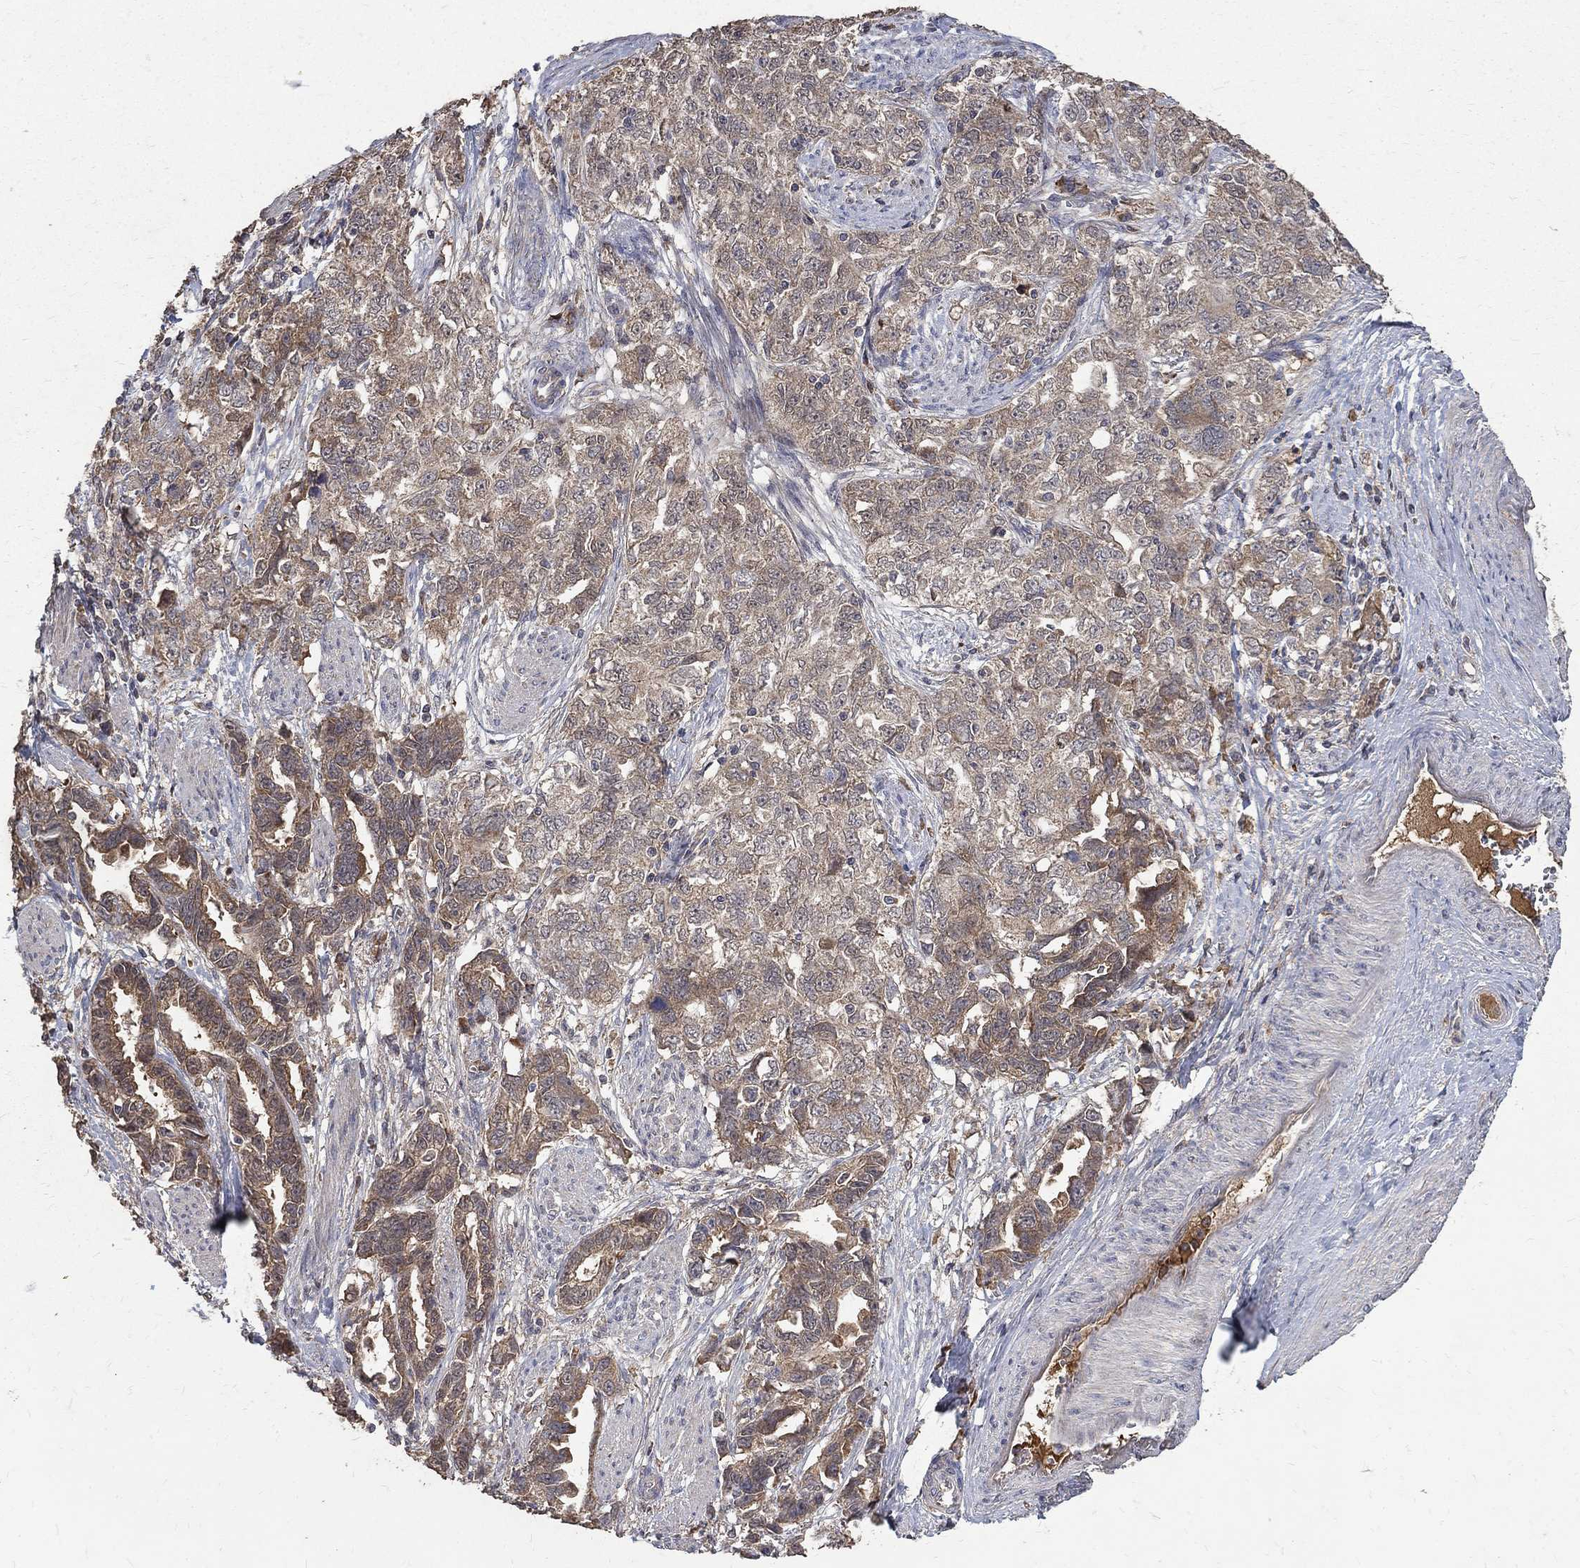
{"staining": {"intensity": "weak", "quantity": "25%-75%", "location": "cytoplasmic/membranous"}, "tissue": "ovarian cancer", "cell_type": "Tumor cells", "image_type": "cancer", "snomed": [{"axis": "morphology", "description": "Cystadenocarcinoma, serous, NOS"}, {"axis": "topography", "description": "Ovary"}], "caption": "Immunohistochemical staining of ovarian cancer exhibits low levels of weak cytoplasmic/membranous positivity in about 25%-75% of tumor cells.", "gene": "C17orf75", "patient": {"sex": "female", "age": 51}}